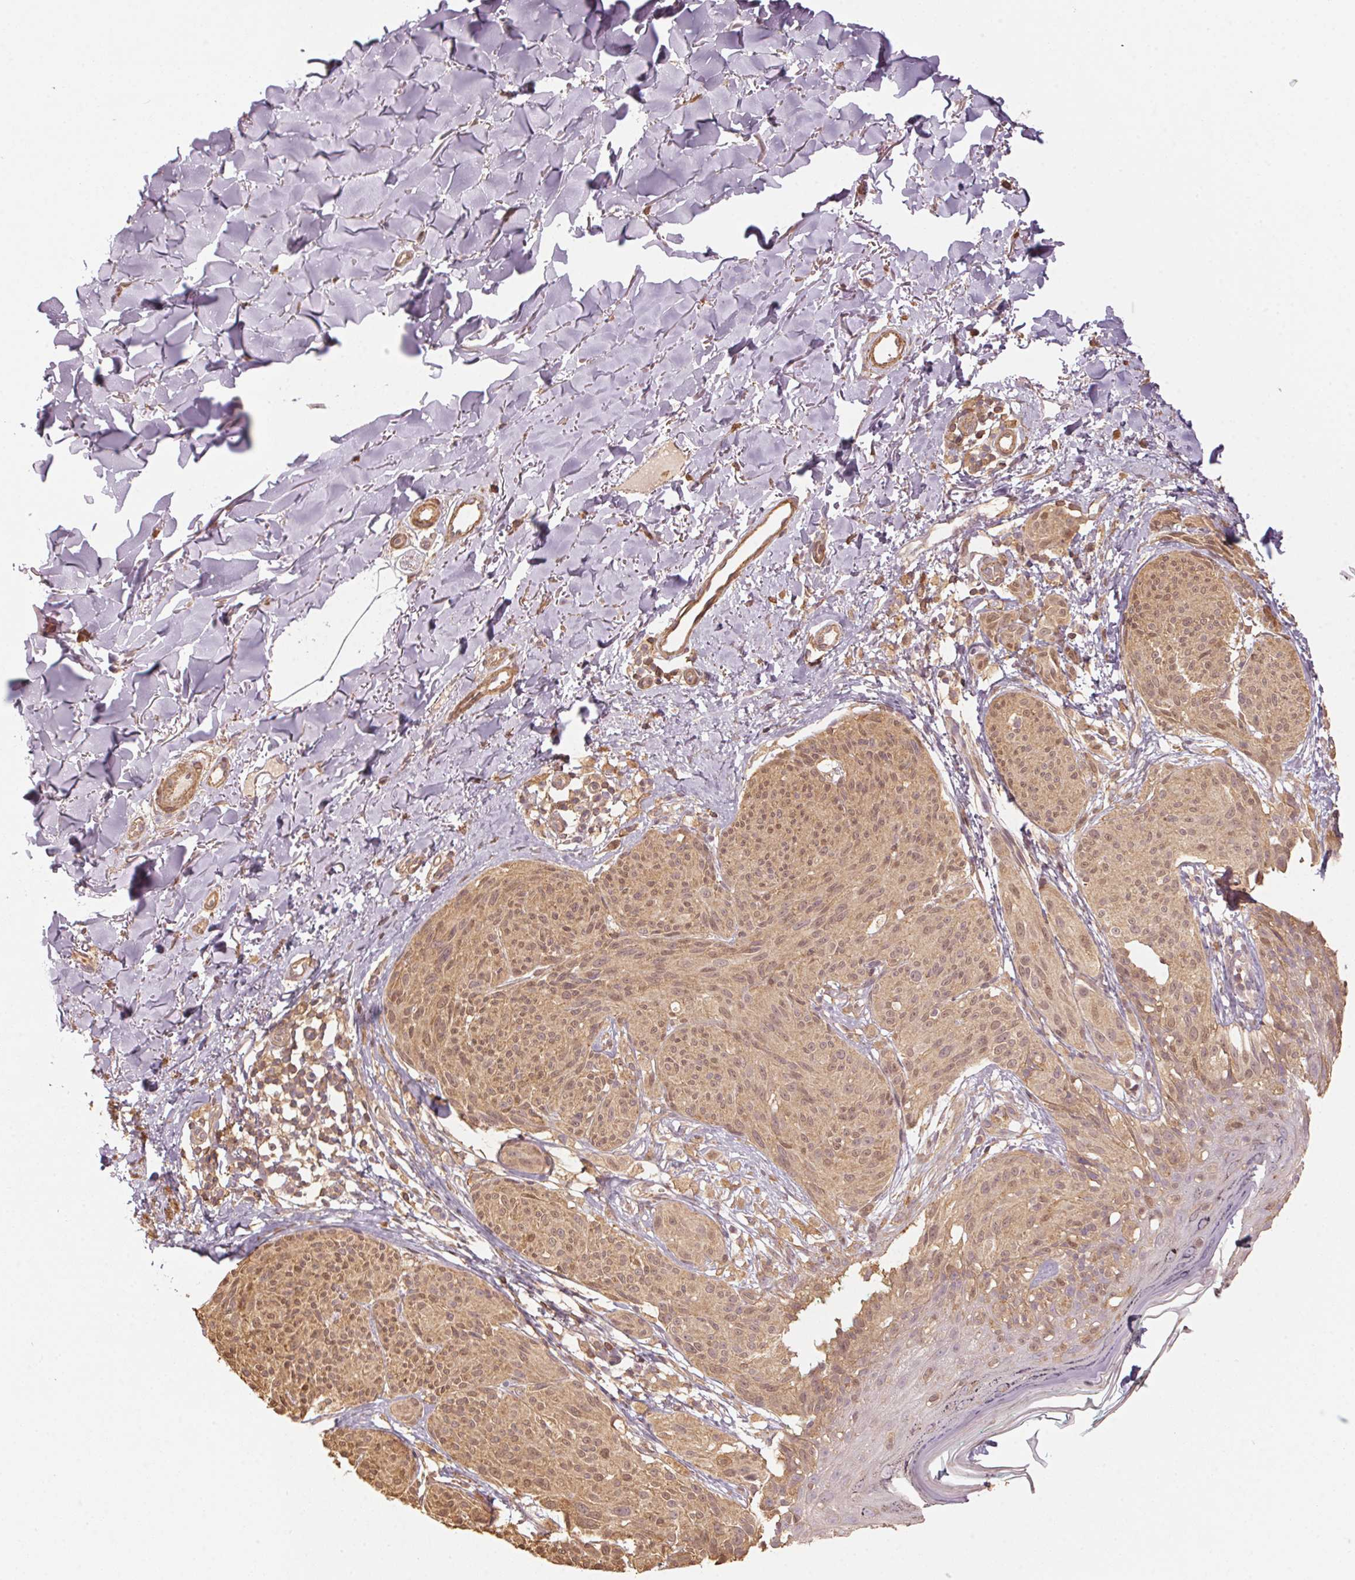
{"staining": {"intensity": "weak", "quantity": ">75%", "location": "cytoplasmic/membranous,nuclear"}, "tissue": "melanoma", "cell_type": "Tumor cells", "image_type": "cancer", "snomed": [{"axis": "morphology", "description": "Malignant melanoma, NOS"}, {"axis": "topography", "description": "Skin"}], "caption": "Immunohistochemistry (IHC) of human malignant melanoma displays low levels of weak cytoplasmic/membranous and nuclear staining in about >75% of tumor cells.", "gene": "QDPR", "patient": {"sex": "female", "age": 87}}